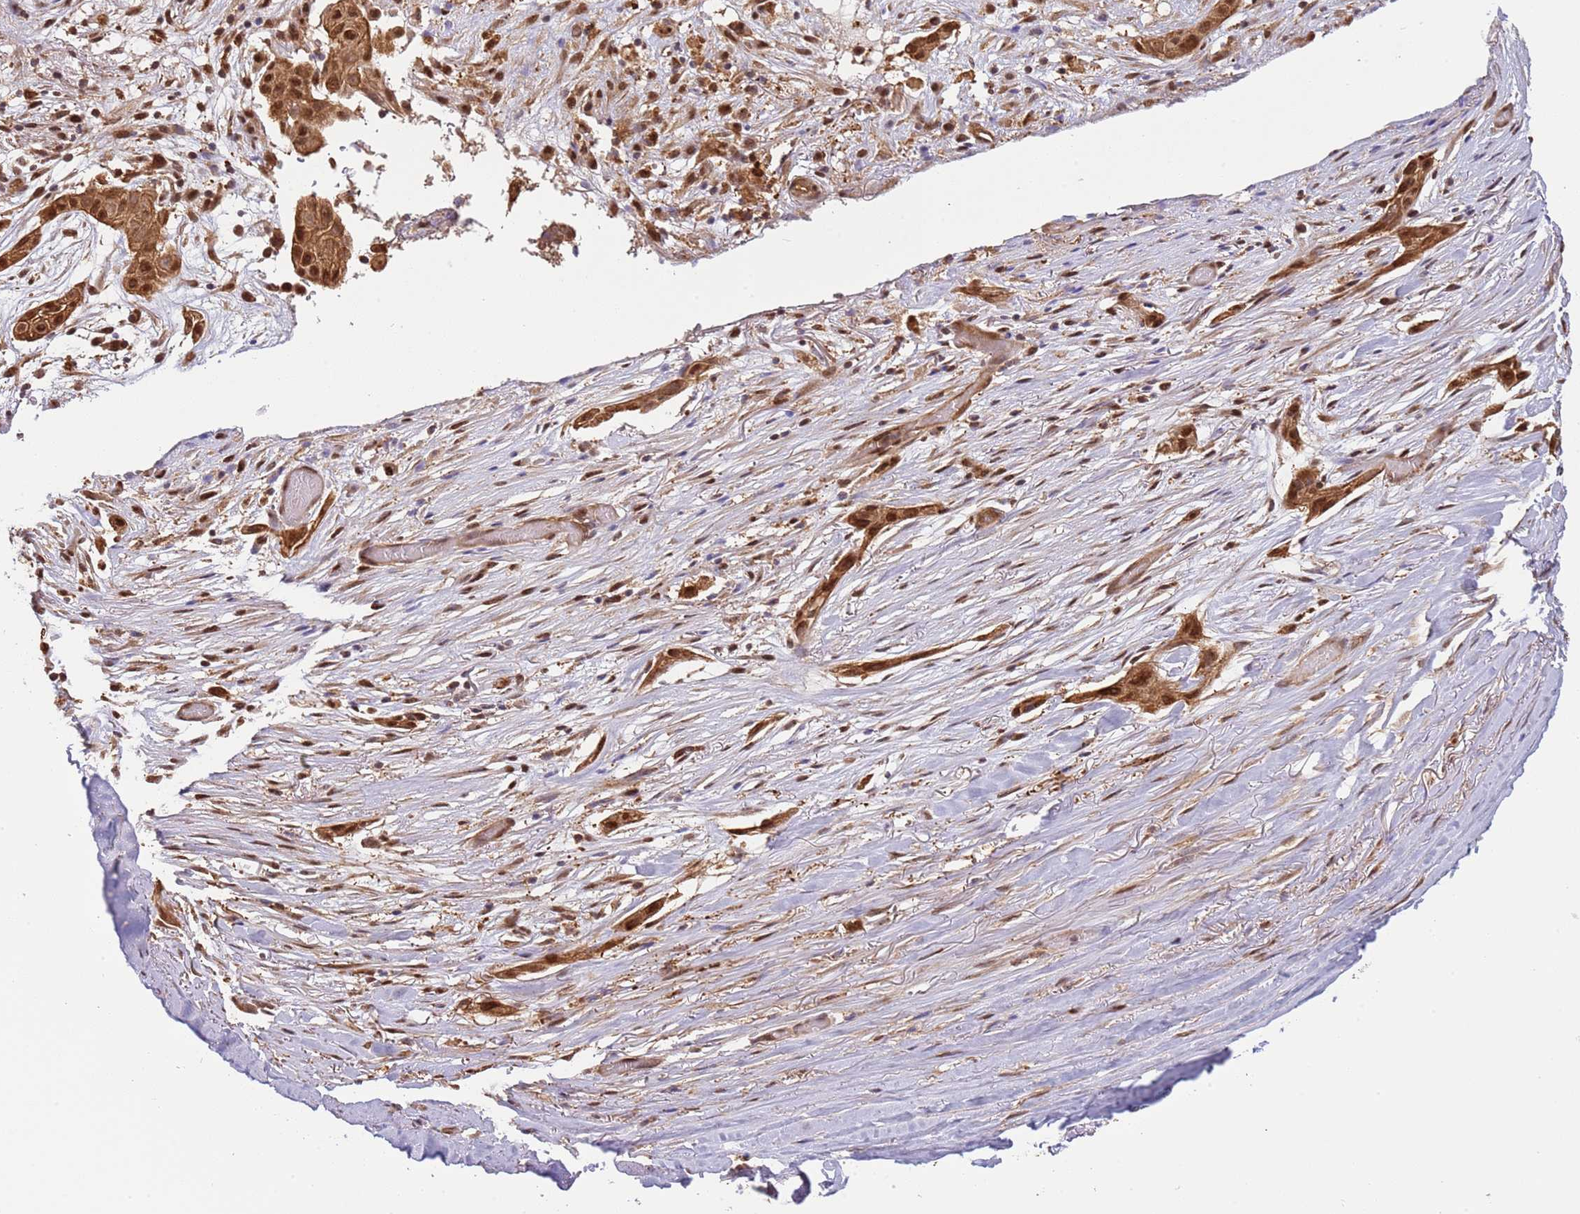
{"staining": {"intensity": "moderate", "quantity": ">75%", "location": "cytoplasmic/membranous,nuclear"}, "tissue": "adipose tissue", "cell_type": "Adipocytes", "image_type": "normal", "snomed": [{"axis": "morphology", "description": "Normal tissue, NOS"}, {"axis": "morphology", "description": "Basal cell carcinoma"}, {"axis": "topography", "description": "Skin"}], "caption": "The micrograph reveals immunohistochemical staining of unremarkable adipose tissue. There is moderate cytoplasmic/membranous,nuclear expression is appreciated in approximately >75% of adipocytes.", "gene": "PLSCR5", "patient": {"sex": "female", "age": 89}}